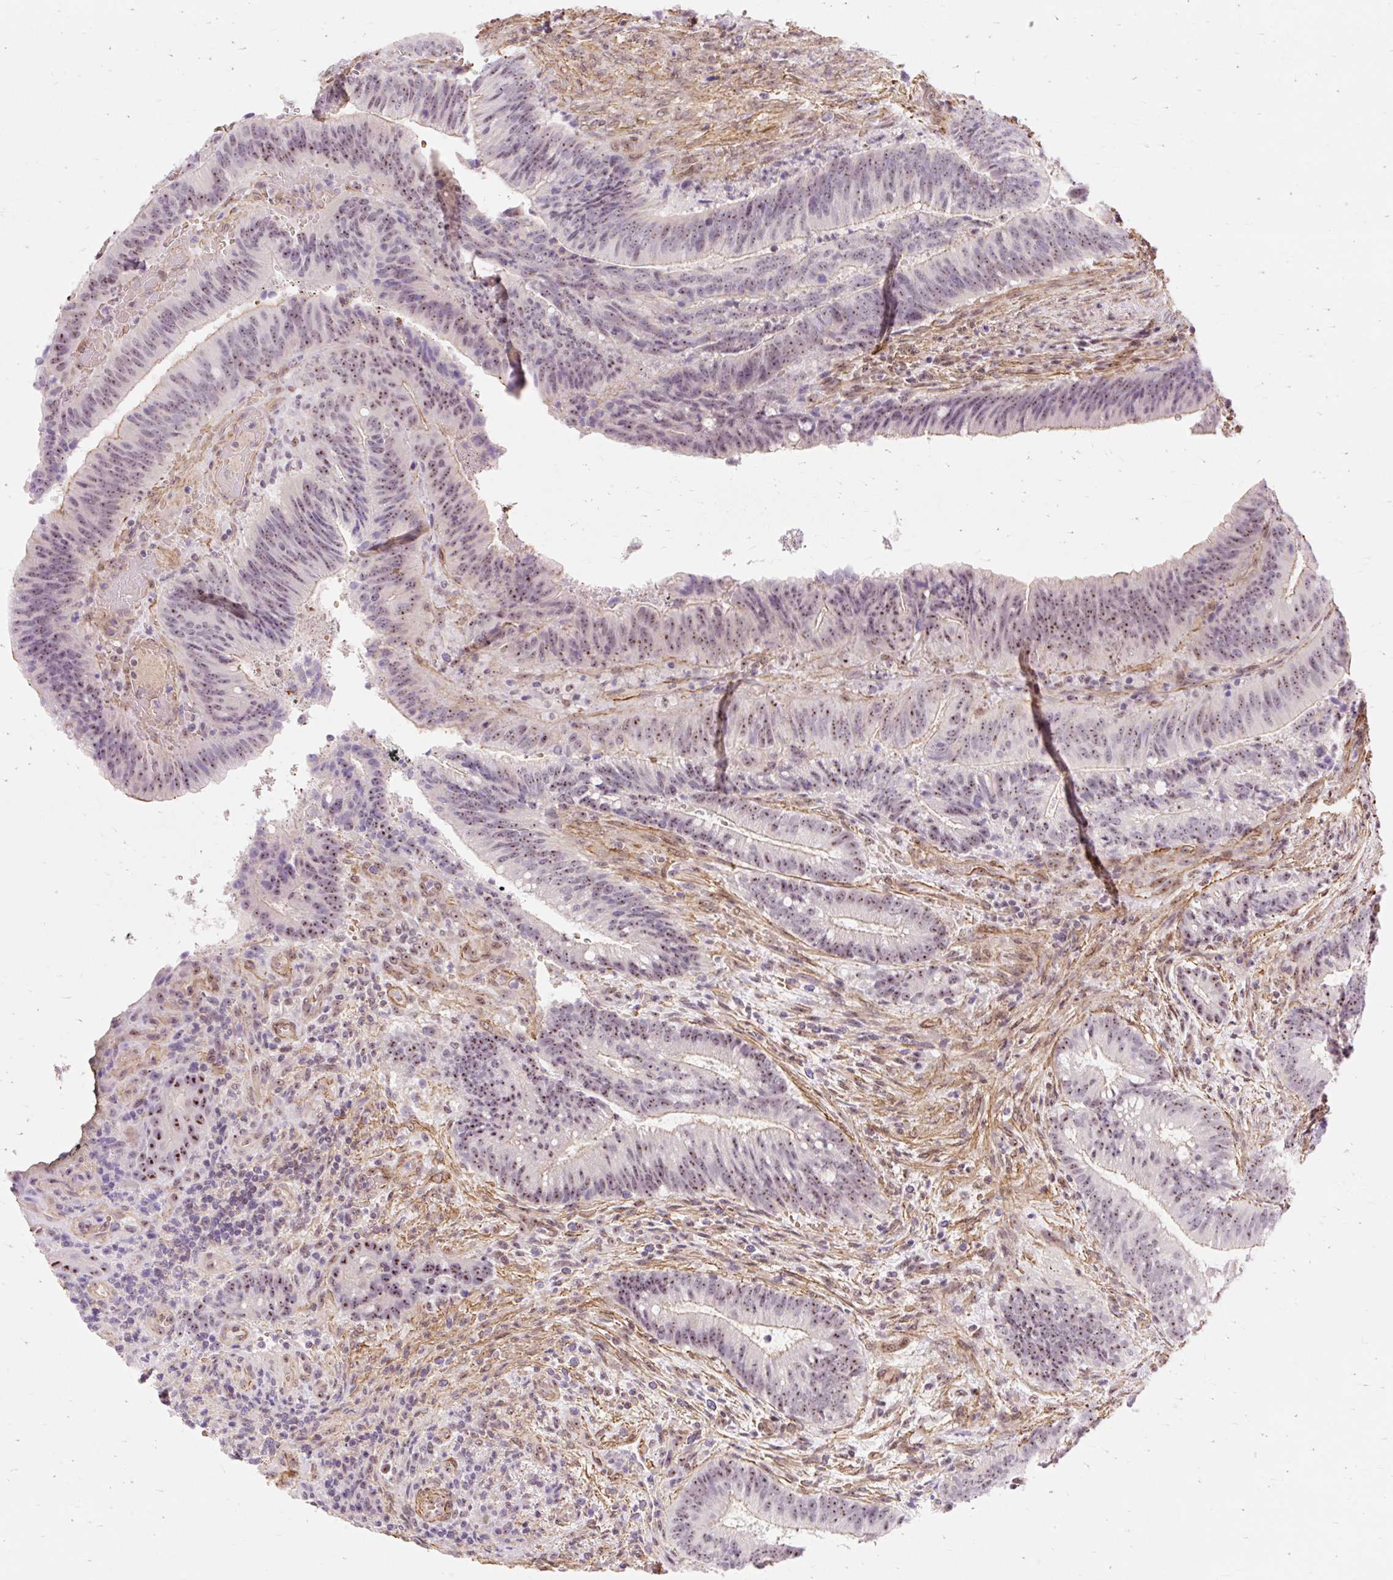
{"staining": {"intensity": "moderate", "quantity": ">75%", "location": "nuclear"}, "tissue": "colorectal cancer", "cell_type": "Tumor cells", "image_type": "cancer", "snomed": [{"axis": "morphology", "description": "Adenocarcinoma, NOS"}, {"axis": "topography", "description": "Colon"}], "caption": "Immunohistochemistry (IHC) (DAB) staining of human colorectal cancer reveals moderate nuclear protein positivity in approximately >75% of tumor cells.", "gene": "OBP2A", "patient": {"sex": "female", "age": 43}}